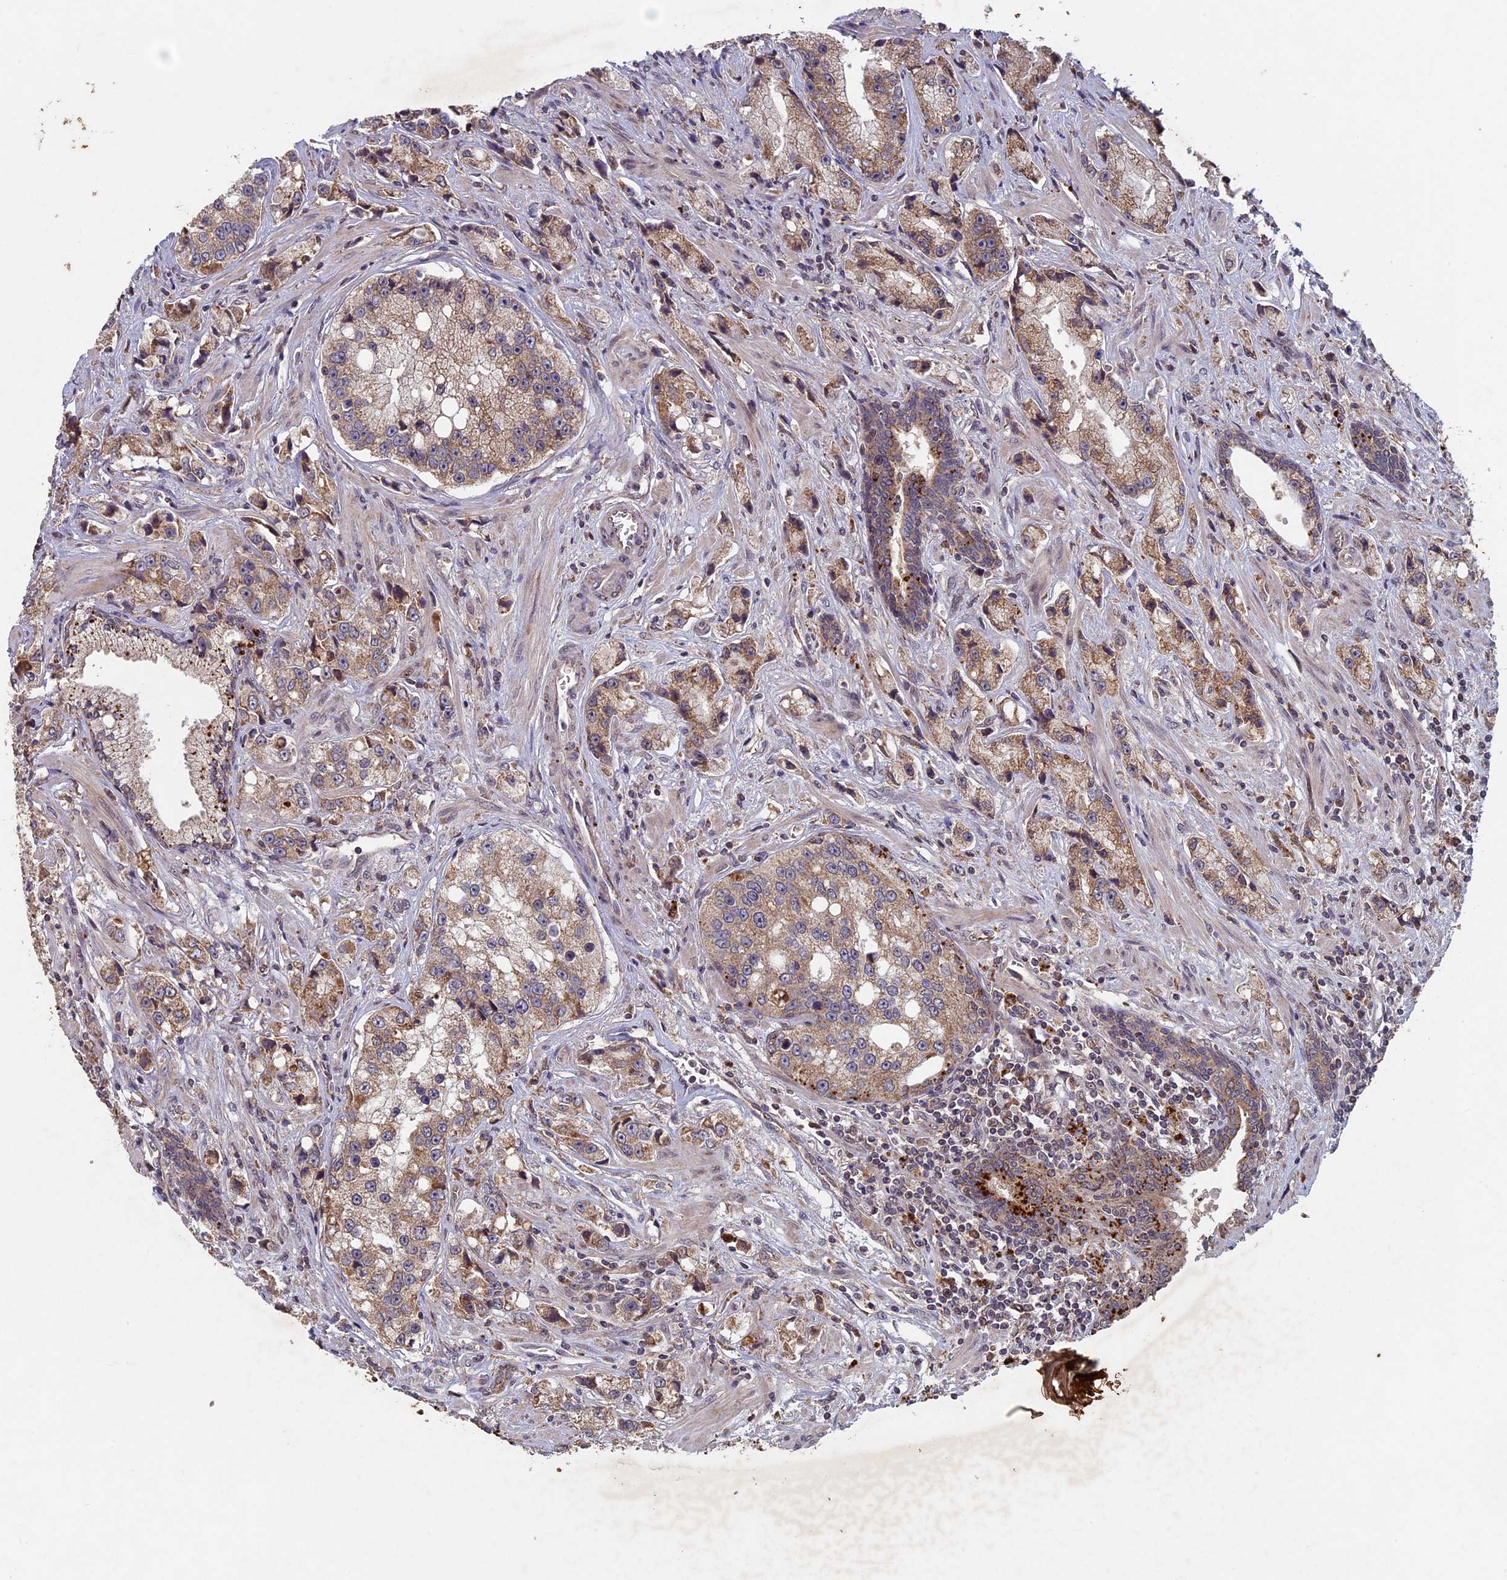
{"staining": {"intensity": "moderate", "quantity": ">75%", "location": "cytoplasmic/membranous"}, "tissue": "prostate cancer", "cell_type": "Tumor cells", "image_type": "cancer", "snomed": [{"axis": "morphology", "description": "Adenocarcinoma, High grade"}, {"axis": "topography", "description": "Prostate"}], "caption": "Immunohistochemical staining of human prostate cancer exhibits medium levels of moderate cytoplasmic/membranous staining in approximately >75% of tumor cells.", "gene": "RCCD1", "patient": {"sex": "male", "age": 74}}